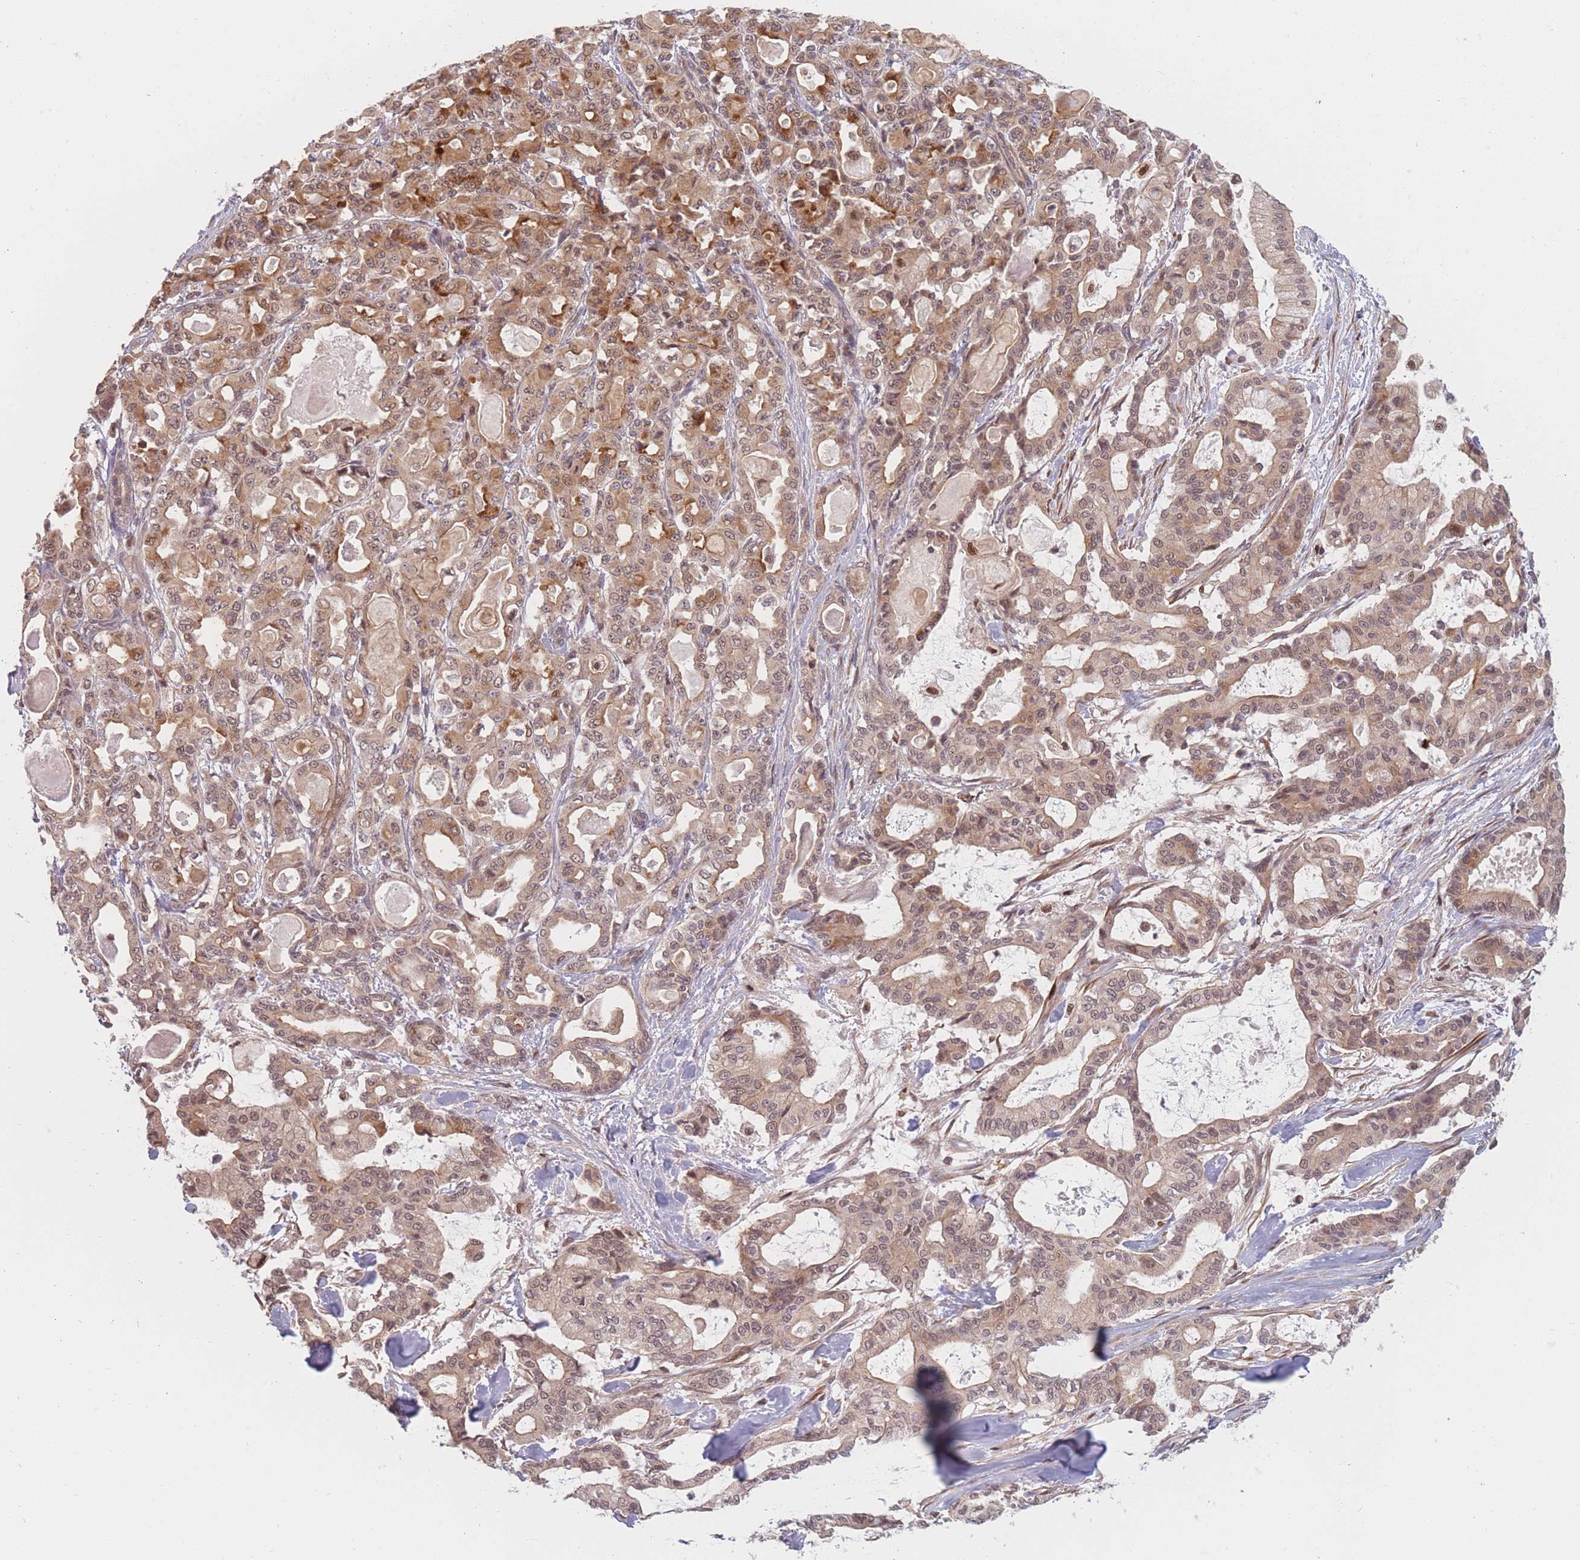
{"staining": {"intensity": "moderate", "quantity": ">75%", "location": "cytoplasmic/membranous,nuclear"}, "tissue": "pancreatic cancer", "cell_type": "Tumor cells", "image_type": "cancer", "snomed": [{"axis": "morphology", "description": "Adenocarcinoma, NOS"}, {"axis": "topography", "description": "Pancreas"}], "caption": "A high-resolution micrograph shows IHC staining of pancreatic adenocarcinoma, which shows moderate cytoplasmic/membranous and nuclear staining in about >75% of tumor cells.", "gene": "FAM153A", "patient": {"sex": "male", "age": 63}}